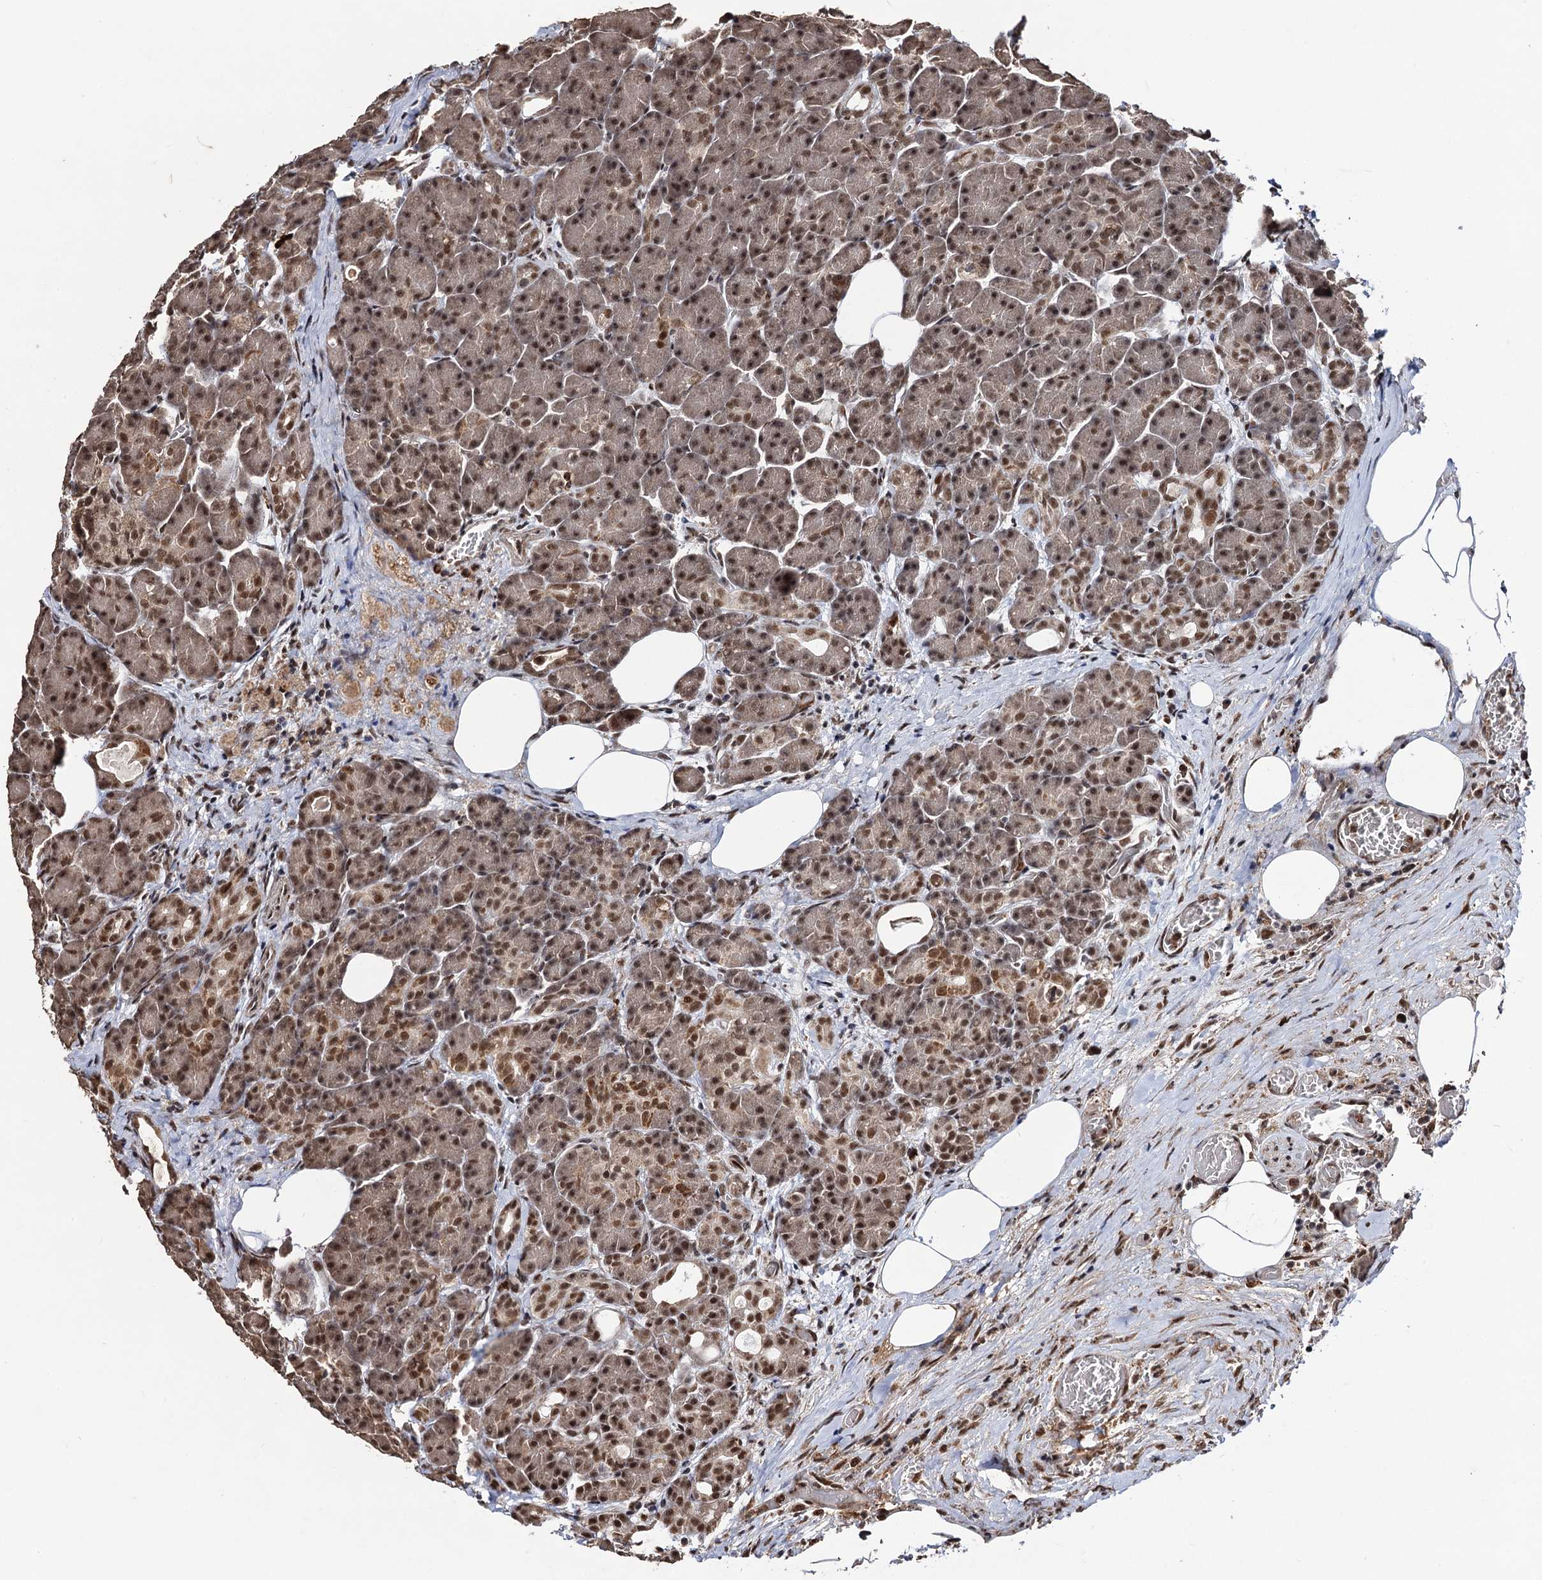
{"staining": {"intensity": "moderate", "quantity": ">75%", "location": "cytoplasmic/membranous,nuclear"}, "tissue": "pancreas", "cell_type": "Exocrine glandular cells", "image_type": "normal", "snomed": [{"axis": "morphology", "description": "Normal tissue, NOS"}, {"axis": "topography", "description": "Pancreas"}], "caption": "Immunohistochemistry (IHC) of unremarkable pancreas shows medium levels of moderate cytoplasmic/membranous,nuclear staining in approximately >75% of exocrine glandular cells. (IHC, brightfield microscopy, high magnification).", "gene": "SFSWAP", "patient": {"sex": "male", "age": 63}}